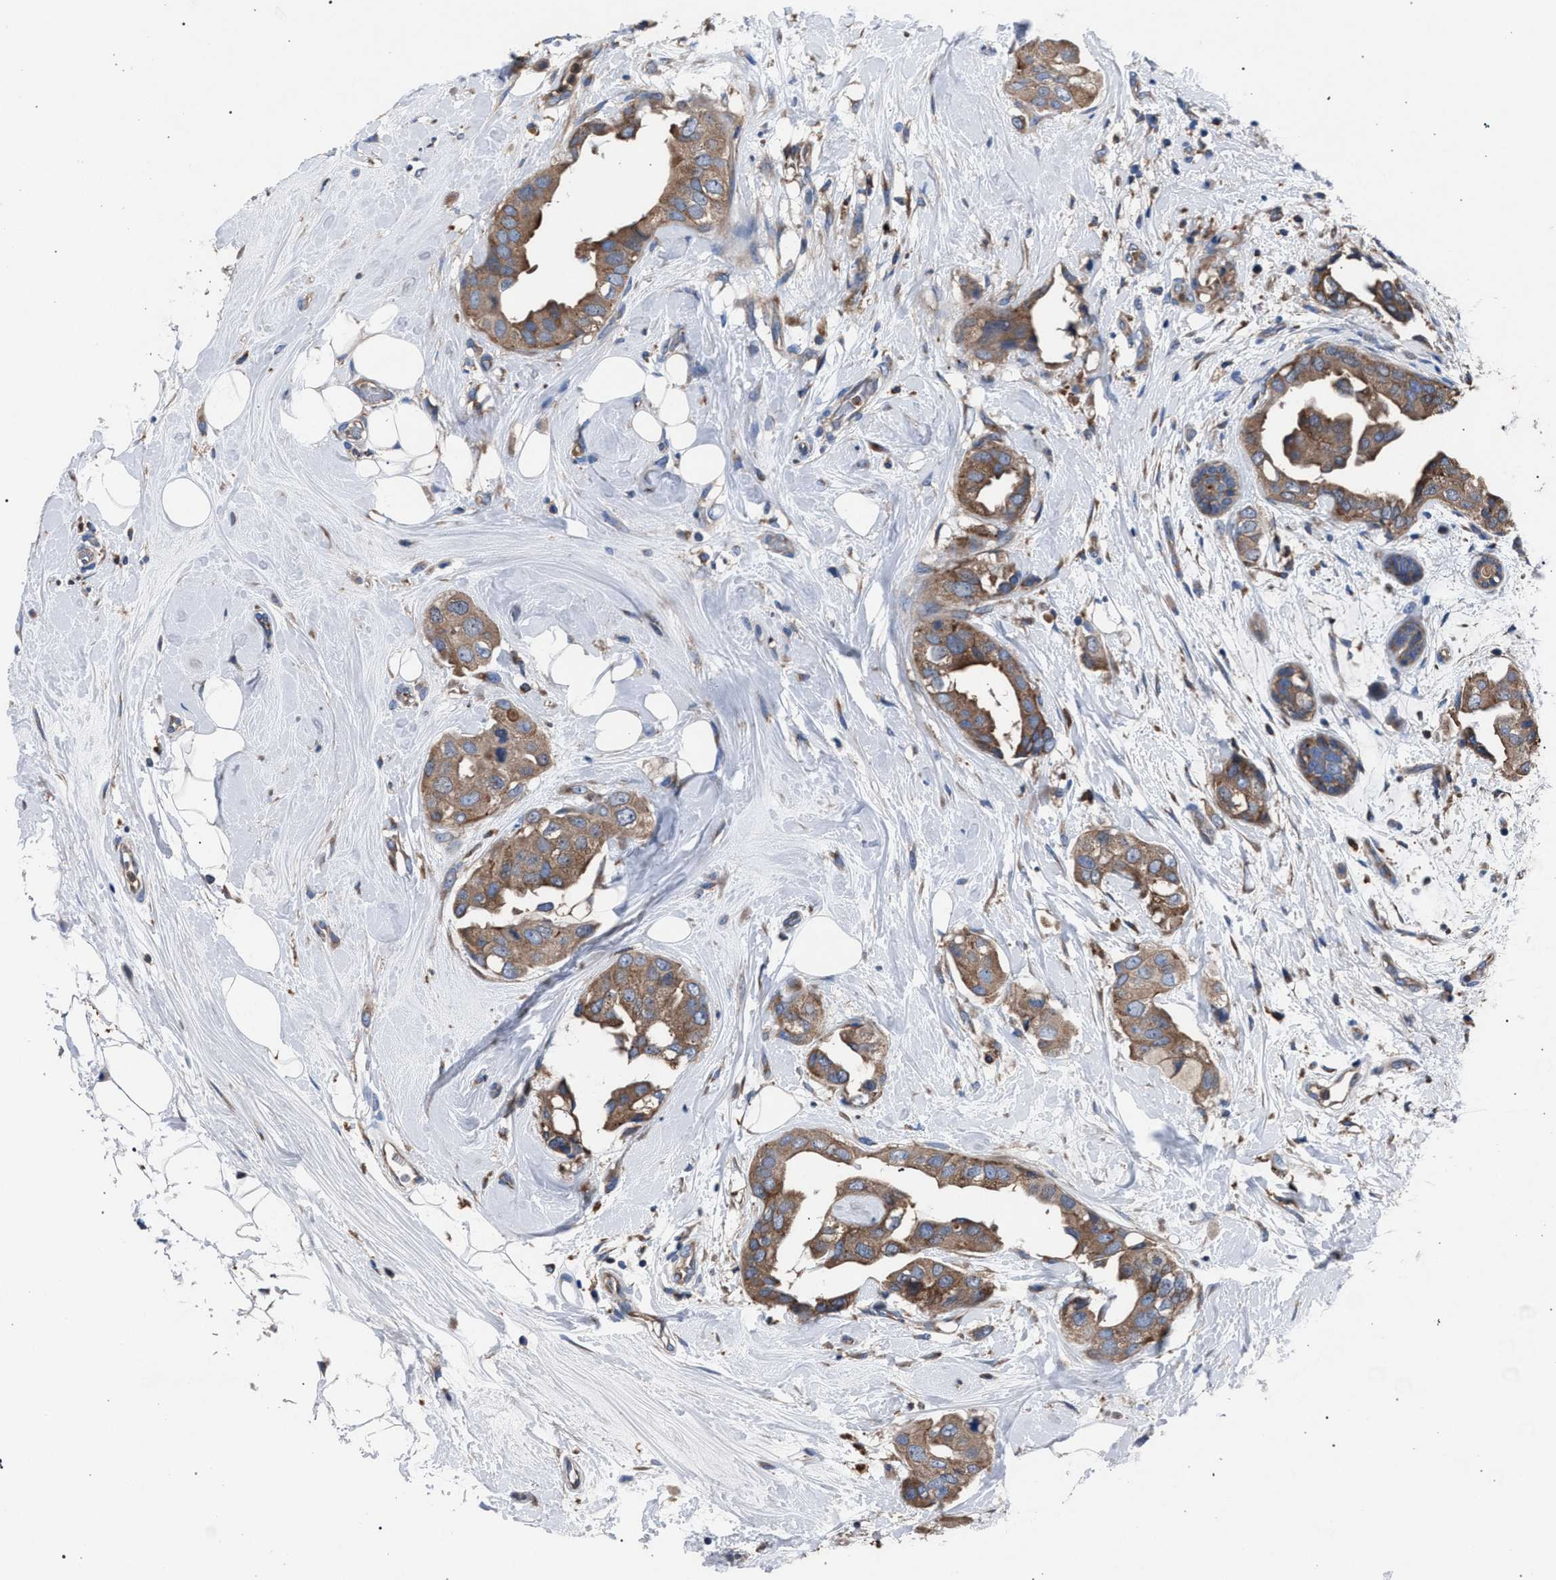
{"staining": {"intensity": "moderate", "quantity": ">75%", "location": "cytoplasmic/membranous"}, "tissue": "breast cancer", "cell_type": "Tumor cells", "image_type": "cancer", "snomed": [{"axis": "morphology", "description": "Duct carcinoma"}, {"axis": "topography", "description": "Breast"}], "caption": "Immunohistochemistry (IHC) of human breast cancer (invasive ductal carcinoma) shows medium levels of moderate cytoplasmic/membranous positivity in about >75% of tumor cells. The staining is performed using DAB brown chromogen to label protein expression. The nuclei are counter-stained blue using hematoxylin.", "gene": "ATP6V0A1", "patient": {"sex": "female", "age": 40}}